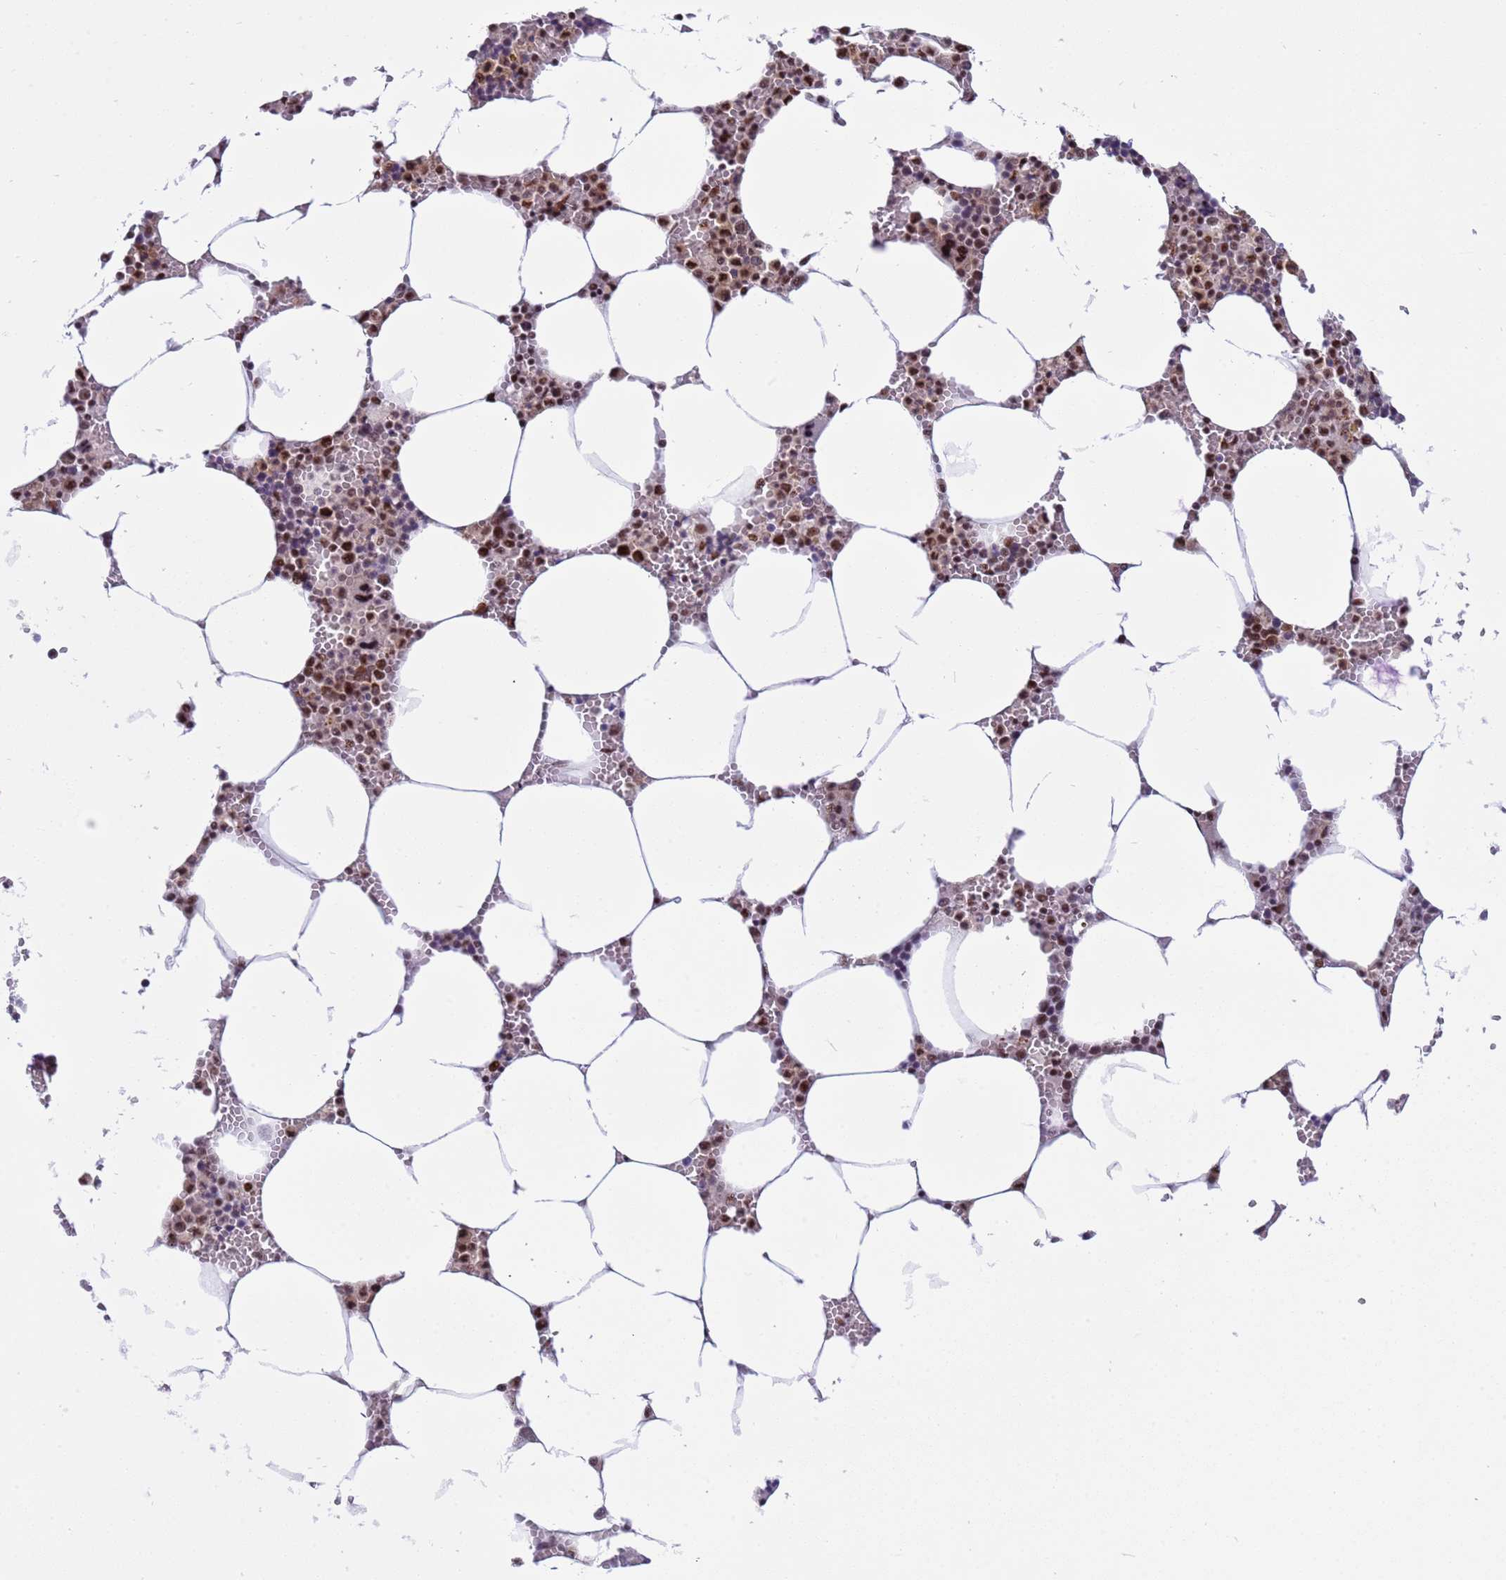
{"staining": {"intensity": "strong", "quantity": ">75%", "location": "nuclear"}, "tissue": "bone marrow", "cell_type": "Hematopoietic cells", "image_type": "normal", "snomed": [{"axis": "morphology", "description": "Normal tissue, NOS"}, {"axis": "topography", "description": "Bone marrow"}], "caption": "Strong nuclear protein staining is present in about >75% of hematopoietic cells in bone marrow. The staining was performed using DAB (3,3'-diaminobenzidine), with brown indicating positive protein expression. Nuclei are stained blue with hematoxylin.", "gene": "THOC2", "patient": {"sex": "male", "age": 70}}